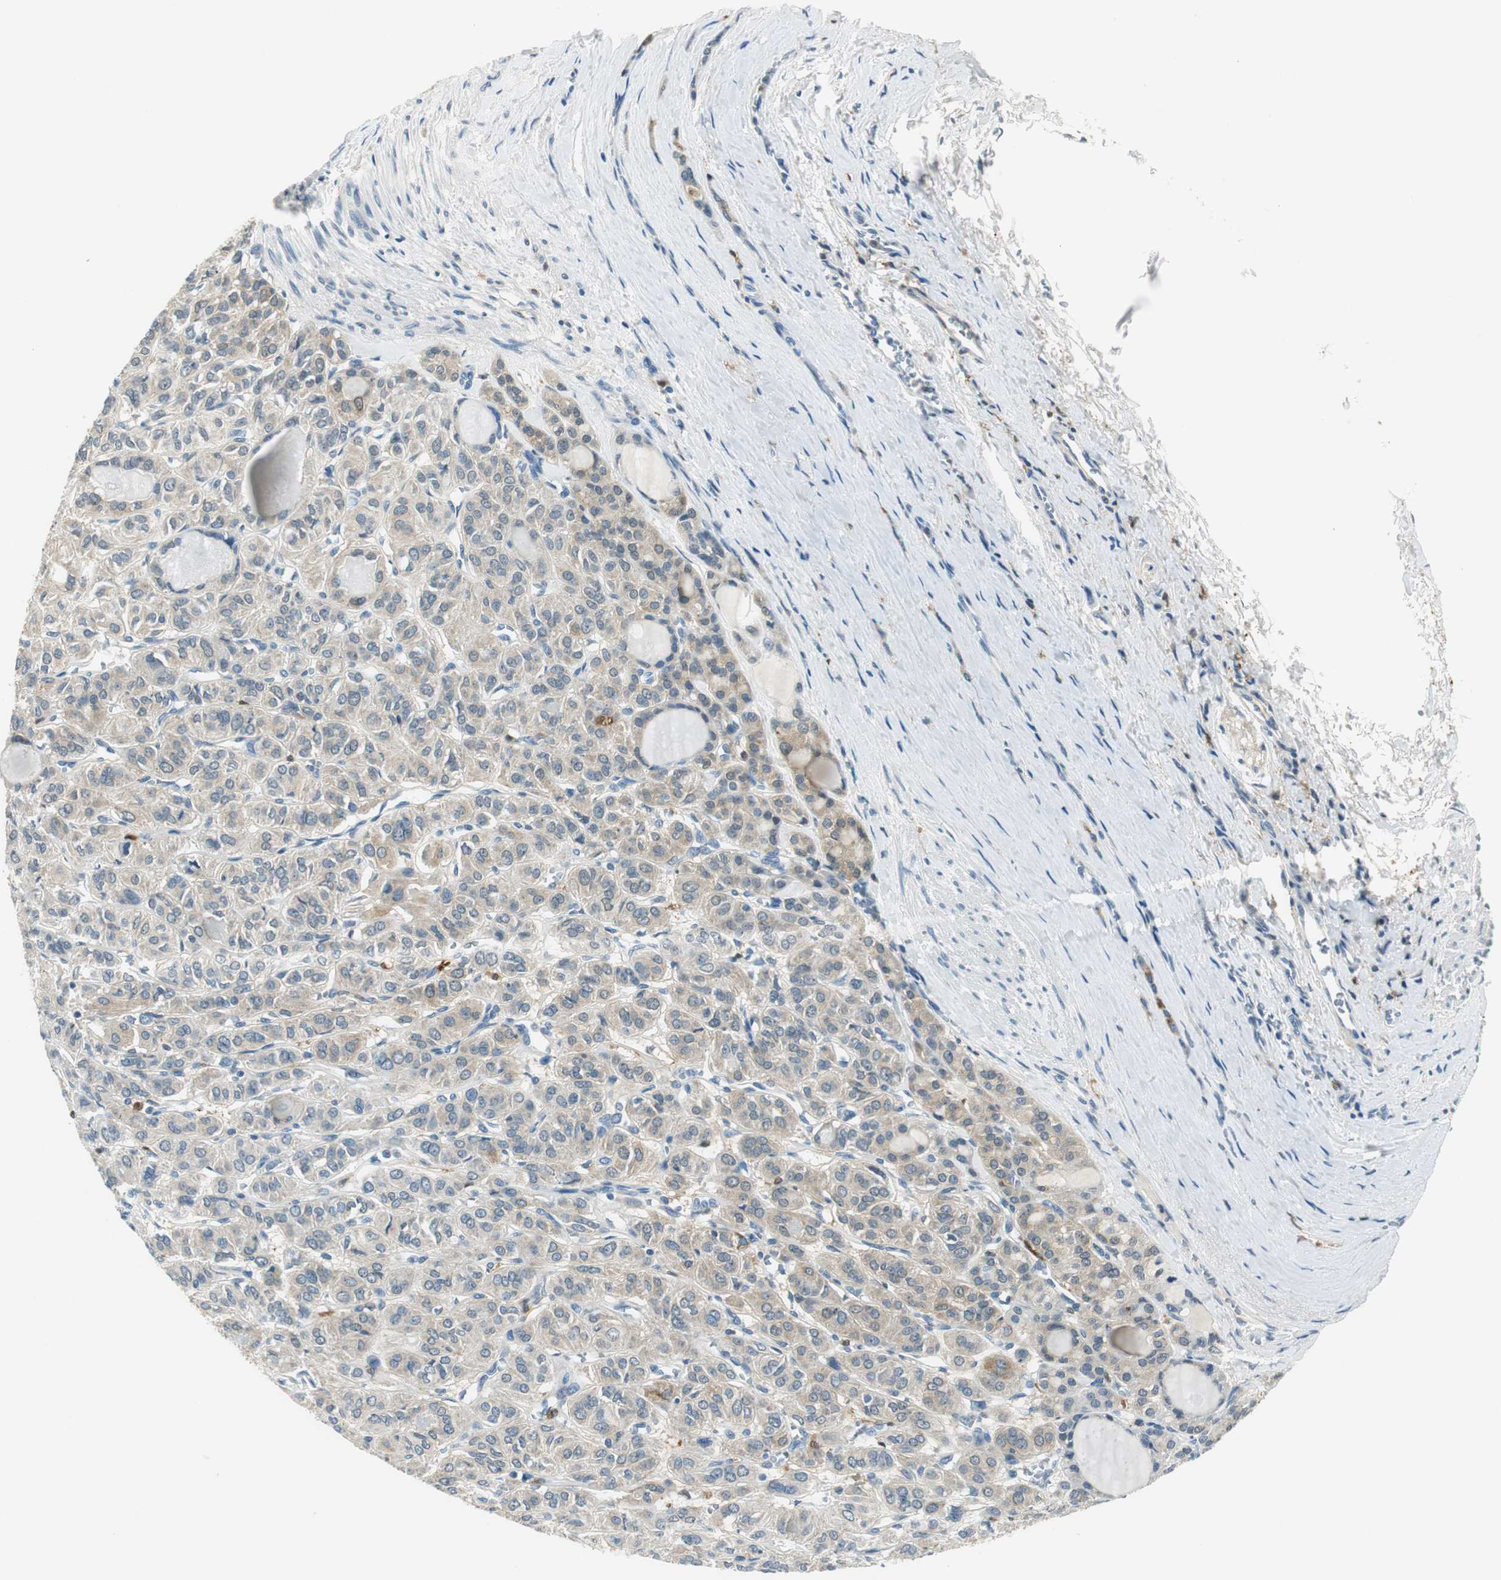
{"staining": {"intensity": "weak", "quantity": "25%-75%", "location": "cytoplasmic/membranous"}, "tissue": "thyroid cancer", "cell_type": "Tumor cells", "image_type": "cancer", "snomed": [{"axis": "morphology", "description": "Follicular adenoma carcinoma, NOS"}, {"axis": "topography", "description": "Thyroid gland"}], "caption": "Immunohistochemical staining of human follicular adenoma carcinoma (thyroid) exhibits weak cytoplasmic/membranous protein positivity in approximately 25%-75% of tumor cells.", "gene": "ME1", "patient": {"sex": "female", "age": 71}}